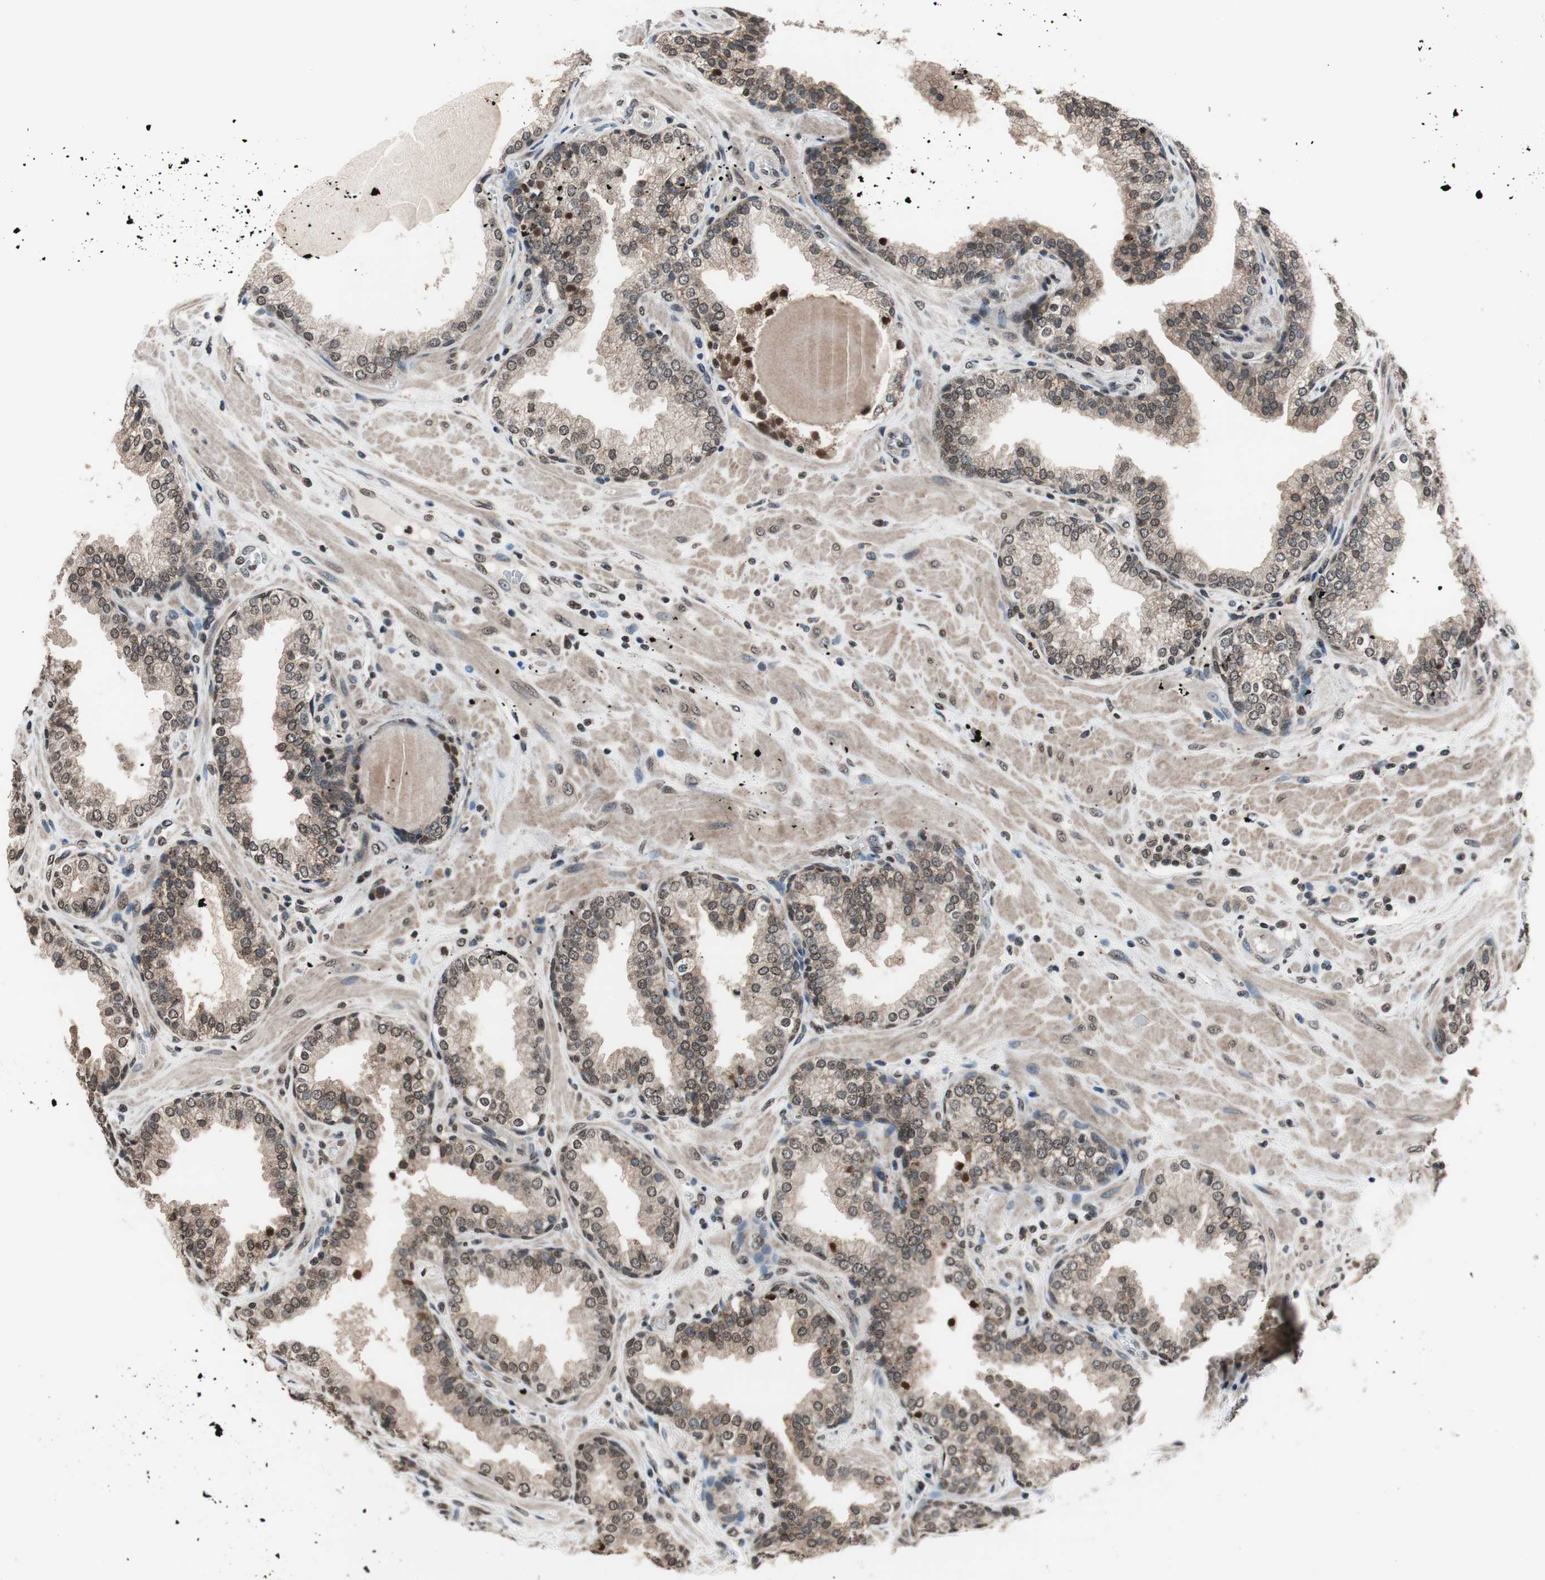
{"staining": {"intensity": "weak", "quantity": ">75%", "location": "cytoplasmic/membranous,nuclear"}, "tissue": "prostate", "cell_type": "Glandular cells", "image_type": "normal", "snomed": [{"axis": "morphology", "description": "Normal tissue, NOS"}, {"axis": "topography", "description": "Prostate"}], "caption": "Protein staining of normal prostate reveals weak cytoplasmic/membranous,nuclear staining in about >75% of glandular cells. (brown staining indicates protein expression, while blue staining denotes nuclei).", "gene": "RFC1", "patient": {"sex": "male", "age": 51}}